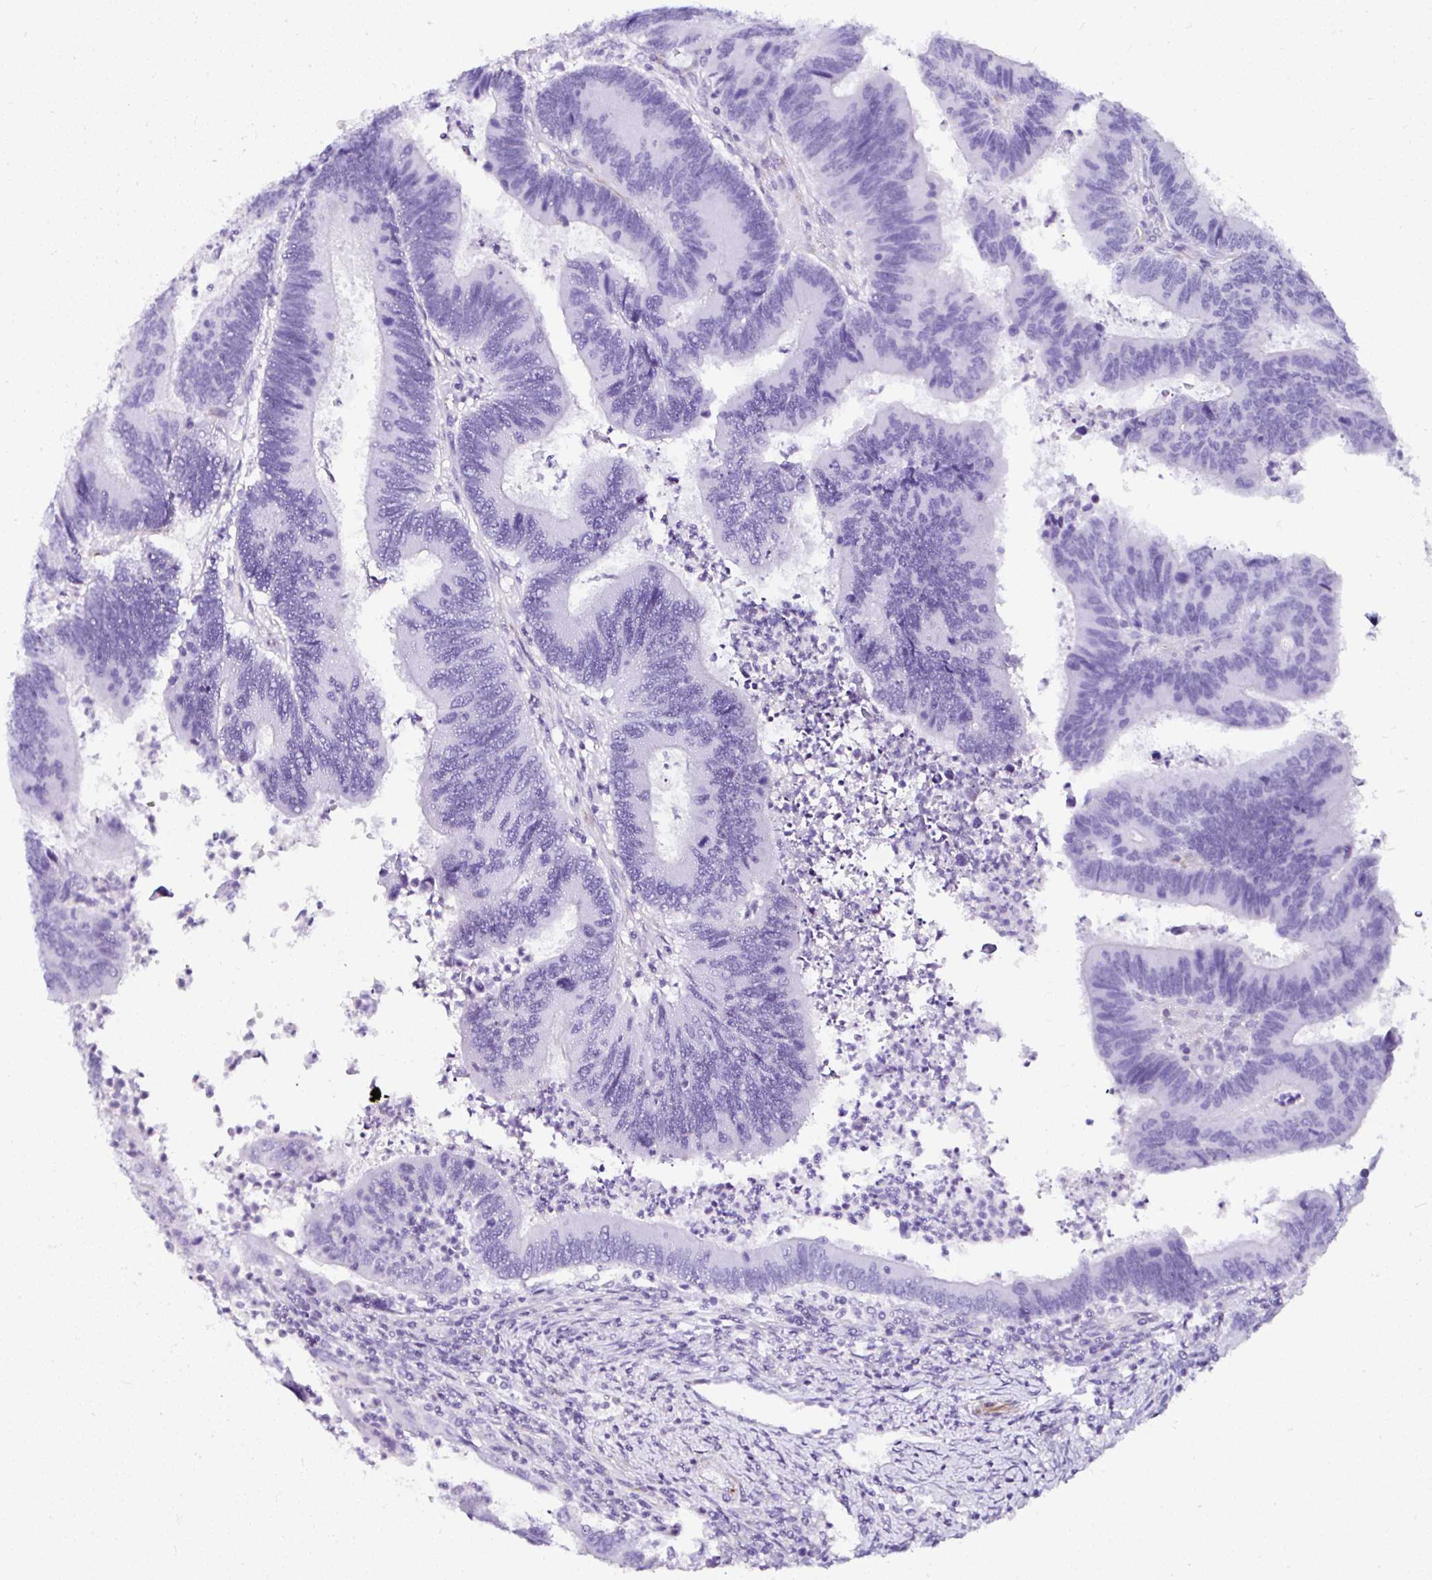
{"staining": {"intensity": "negative", "quantity": "none", "location": "none"}, "tissue": "colorectal cancer", "cell_type": "Tumor cells", "image_type": "cancer", "snomed": [{"axis": "morphology", "description": "Adenocarcinoma, NOS"}, {"axis": "topography", "description": "Colon"}], "caption": "Colorectal adenocarcinoma was stained to show a protein in brown. There is no significant positivity in tumor cells. (Brightfield microscopy of DAB (3,3'-diaminobenzidine) immunohistochemistry at high magnification).", "gene": "DEPDC5", "patient": {"sex": "female", "age": 67}}